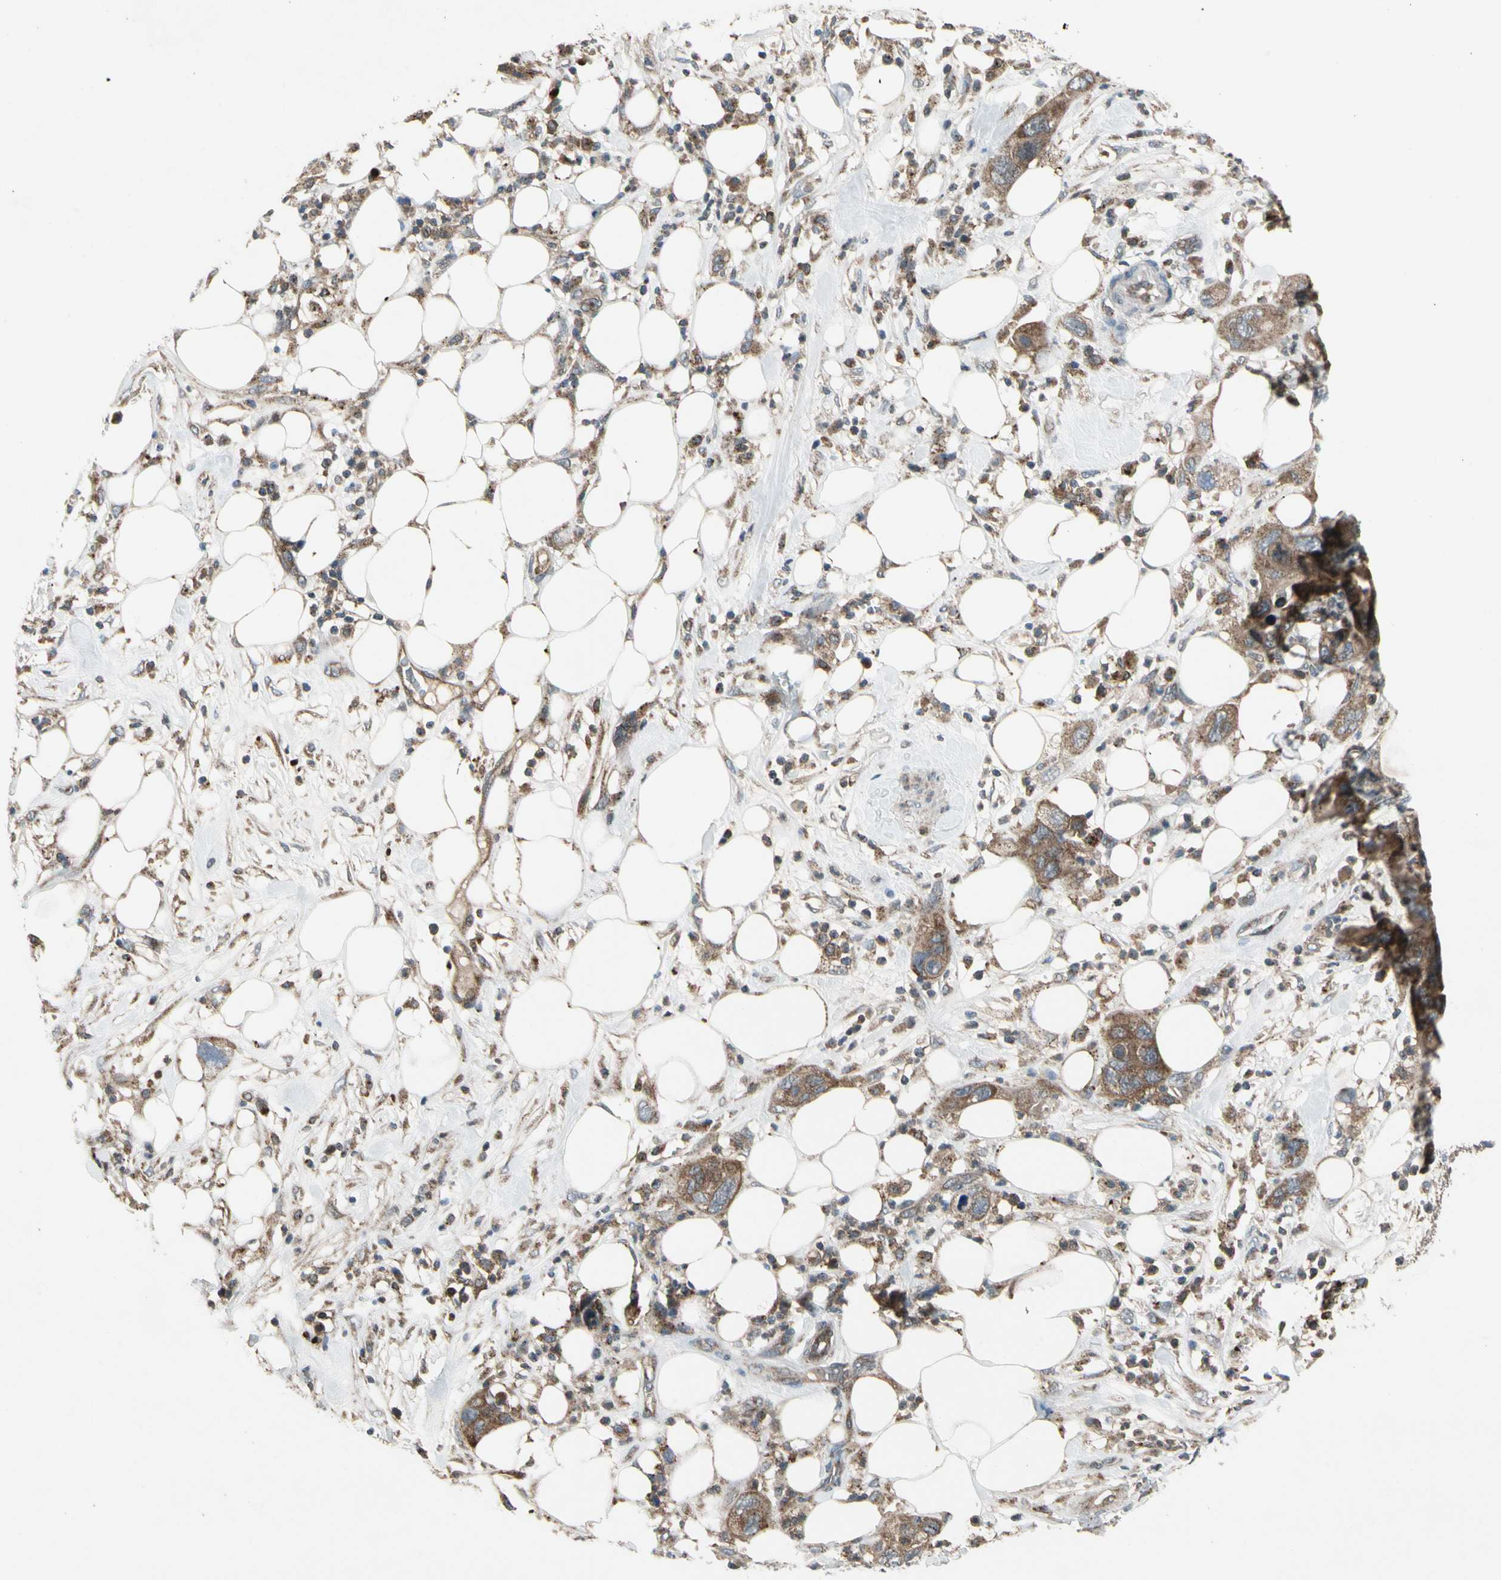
{"staining": {"intensity": "moderate", "quantity": ">75%", "location": "cytoplasmic/membranous"}, "tissue": "pancreatic cancer", "cell_type": "Tumor cells", "image_type": "cancer", "snomed": [{"axis": "morphology", "description": "Adenocarcinoma, NOS"}, {"axis": "topography", "description": "Pancreas"}], "caption": "The photomicrograph displays staining of pancreatic cancer, revealing moderate cytoplasmic/membranous protein positivity (brown color) within tumor cells.", "gene": "NMI", "patient": {"sex": "female", "age": 71}}